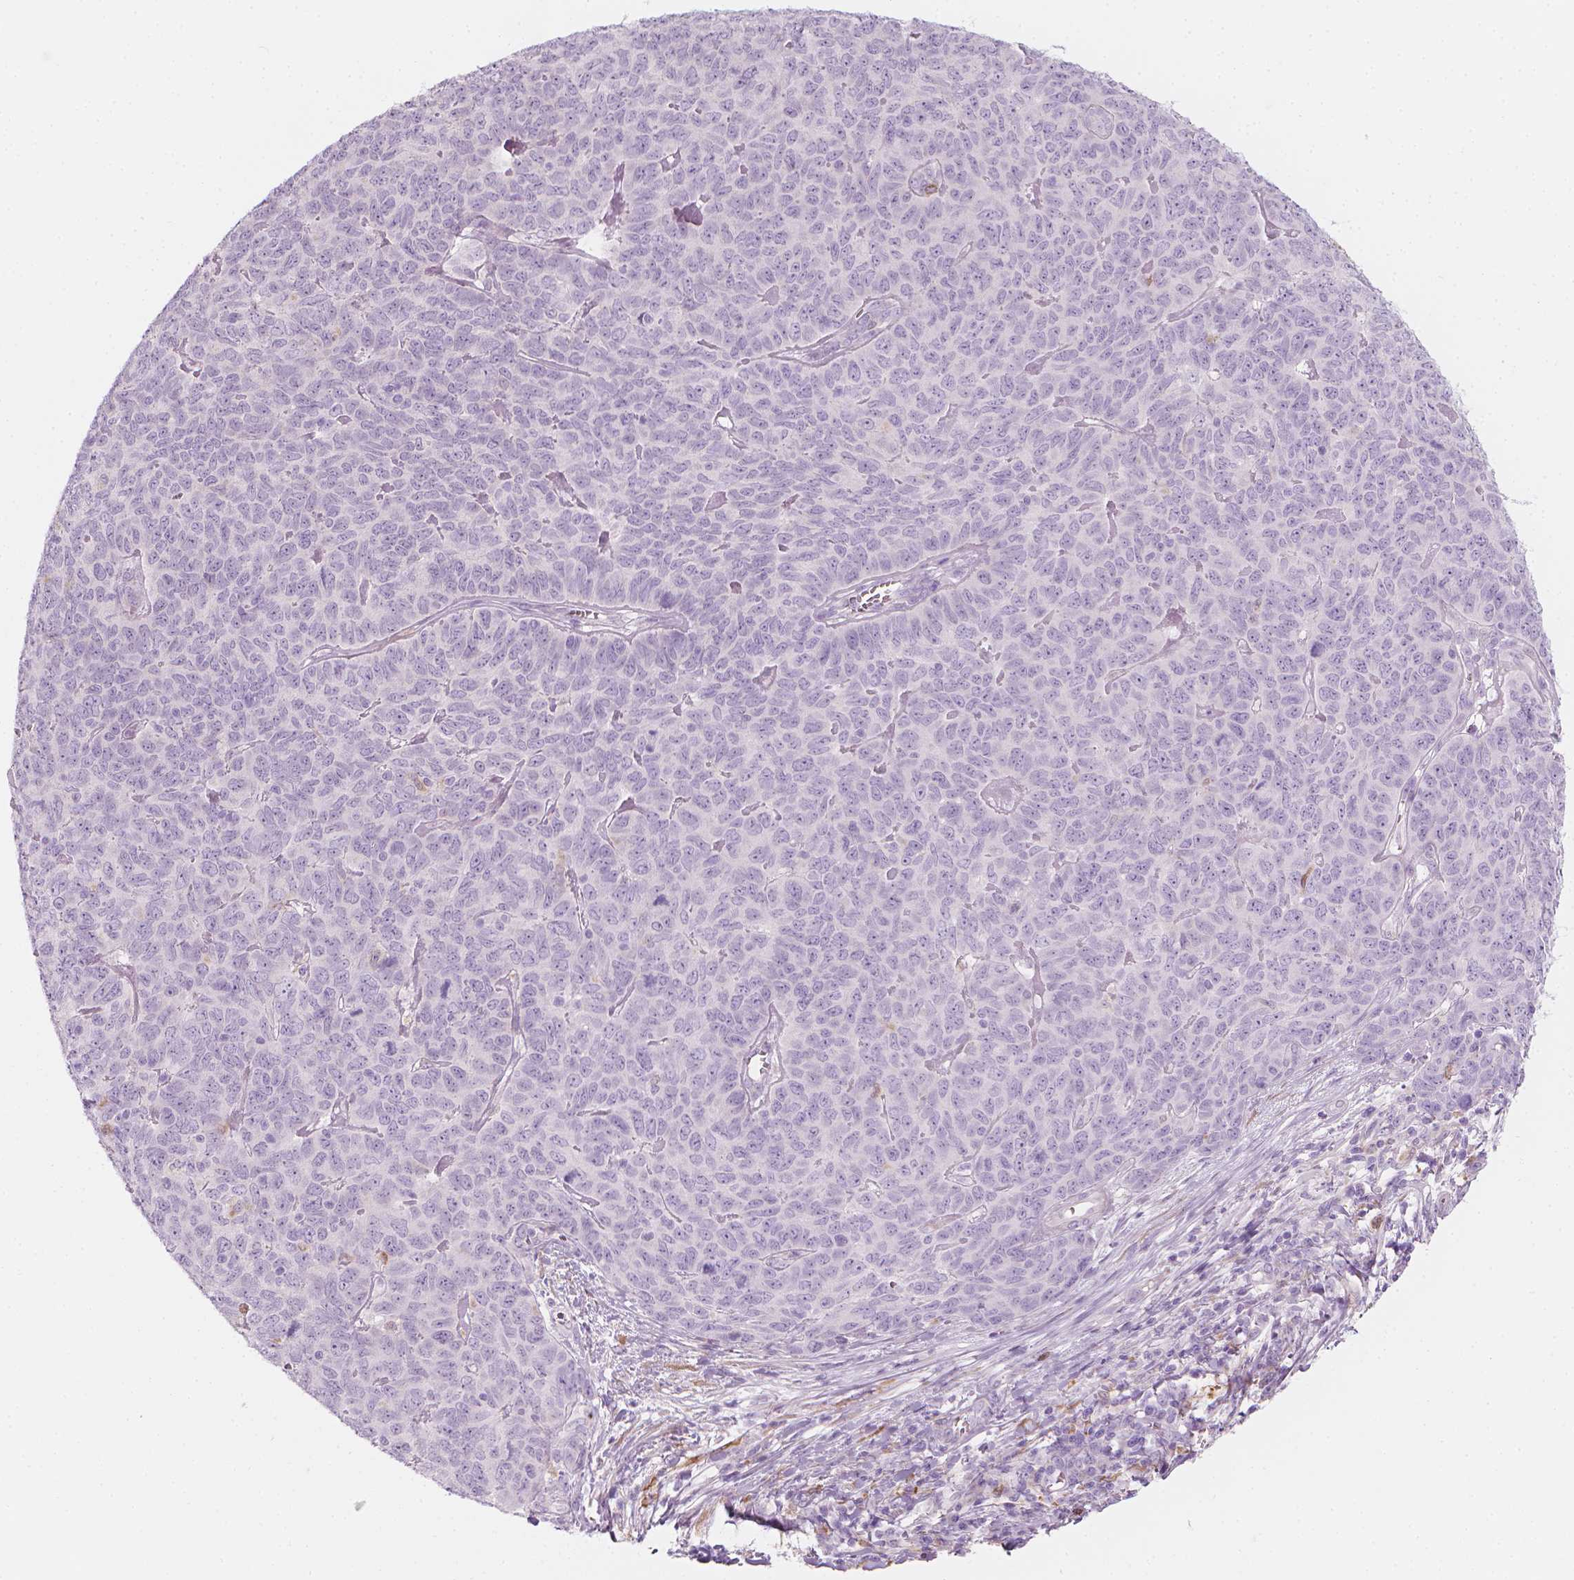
{"staining": {"intensity": "negative", "quantity": "none", "location": "none"}, "tissue": "skin cancer", "cell_type": "Tumor cells", "image_type": "cancer", "snomed": [{"axis": "morphology", "description": "Squamous cell carcinoma, NOS"}, {"axis": "topography", "description": "Skin"}, {"axis": "topography", "description": "Anal"}], "caption": "This is an immunohistochemistry photomicrograph of human skin cancer. There is no positivity in tumor cells.", "gene": "CES1", "patient": {"sex": "female", "age": 51}}